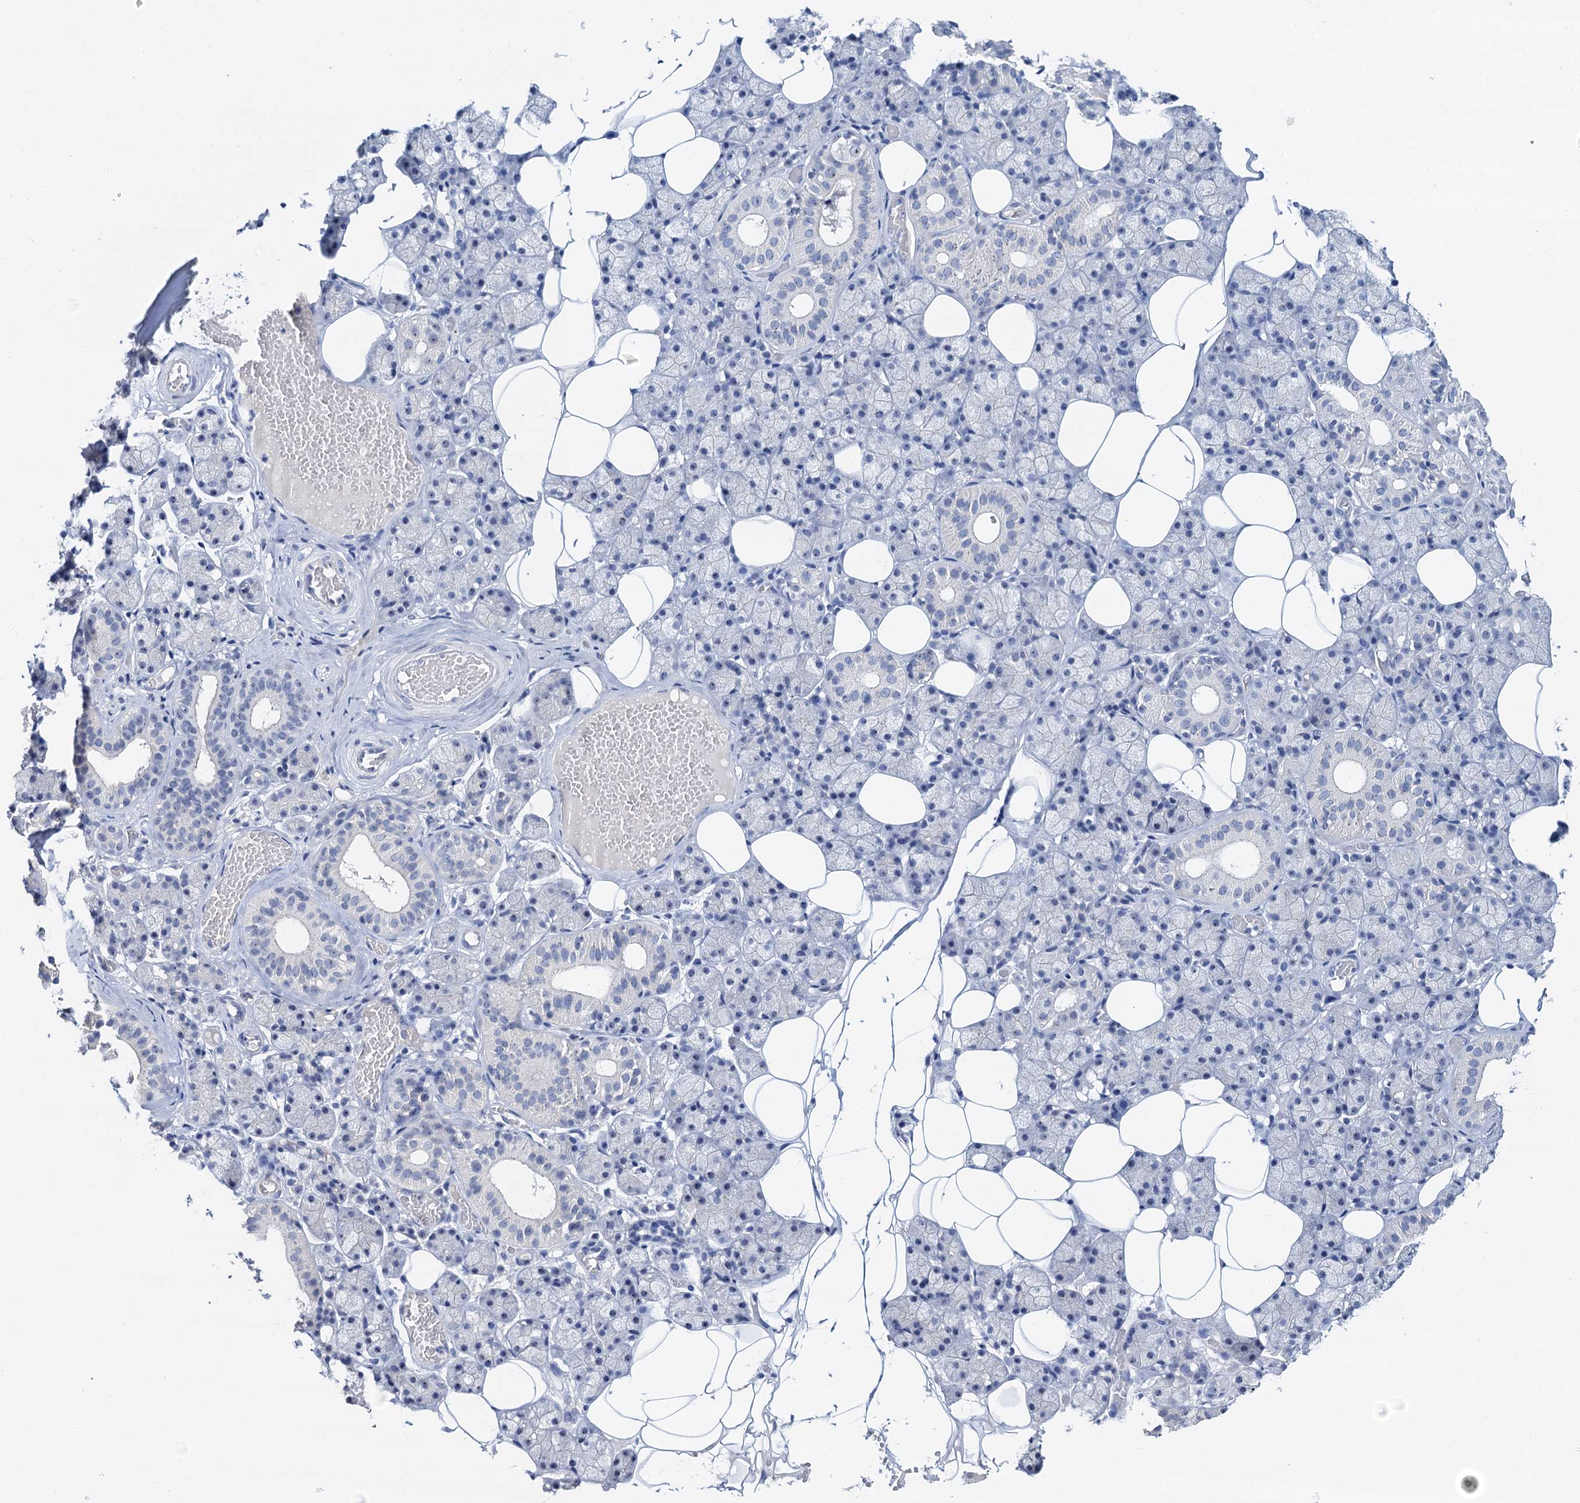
{"staining": {"intensity": "weak", "quantity": "<25%", "location": "cytoplasmic/membranous"}, "tissue": "salivary gland", "cell_type": "Glandular cells", "image_type": "normal", "snomed": [{"axis": "morphology", "description": "Normal tissue, NOS"}, {"axis": "topography", "description": "Salivary gland"}], "caption": "Immunohistochemical staining of benign salivary gland displays no significant expression in glandular cells. (Brightfield microscopy of DAB (3,3'-diaminobenzidine) IHC at high magnification).", "gene": "NOP2", "patient": {"sex": "female", "age": 33}}